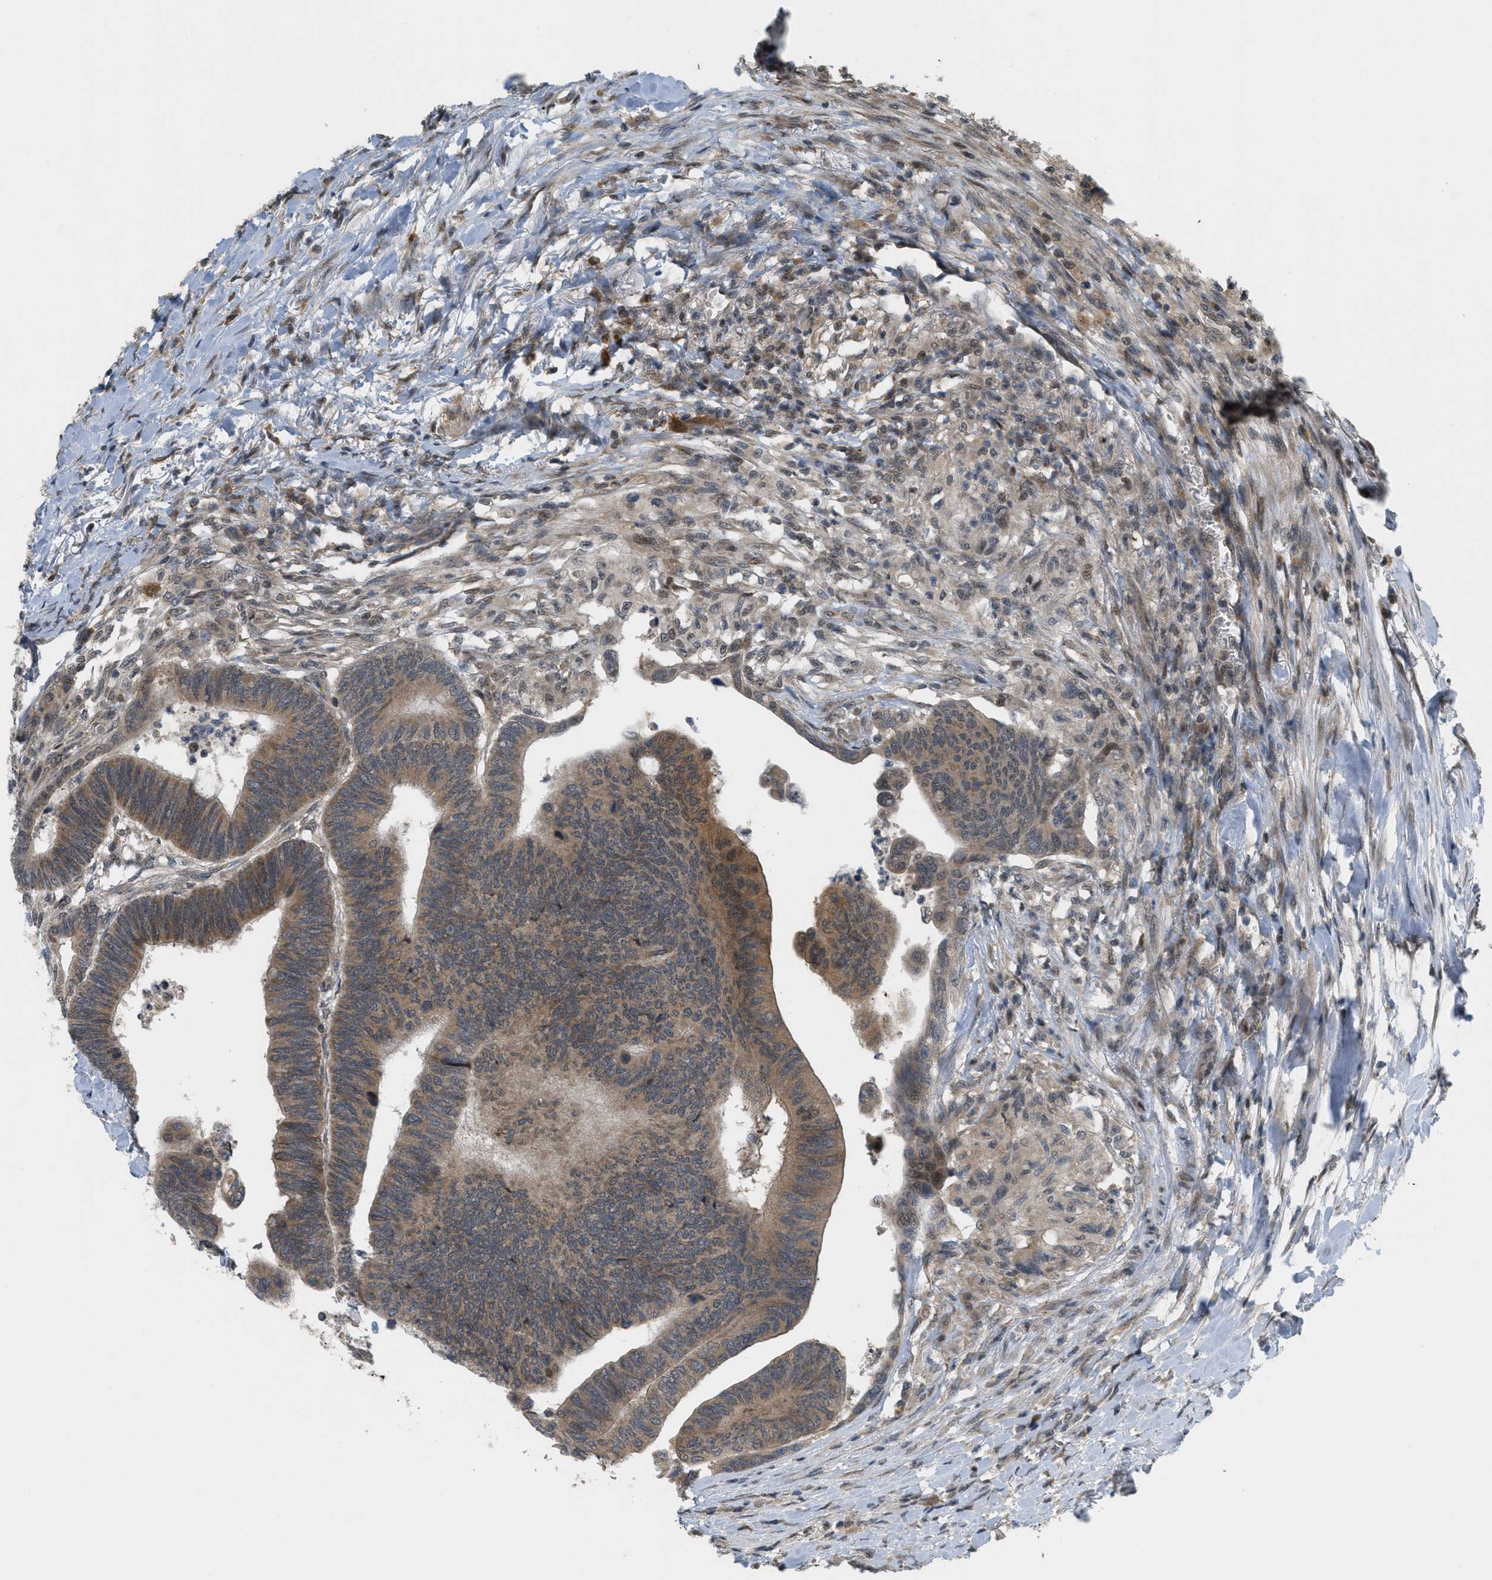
{"staining": {"intensity": "weak", "quantity": ">75%", "location": "cytoplasmic/membranous"}, "tissue": "colorectal cancer", "cell_type": "Tumor cells", "image_type": "cancer", "snomed": [{"axis": "morphology", "description": "Normal tissue, NOS"}, {"axis": "morphology", "description": "Adenocarcinoma, NOS"}, {"axis": "topography", "description": "Rectum"}, {"axis": "topography", "description": "Peripheral nerve tissue"}], "caption": "Colorectal adenocarcinoma stained for a protein demonstrates weak cytoplasmic/membranous positivity in tumor cells.", "gene": "PRKD1", "patient": {"sex": "male", "age": 92}}